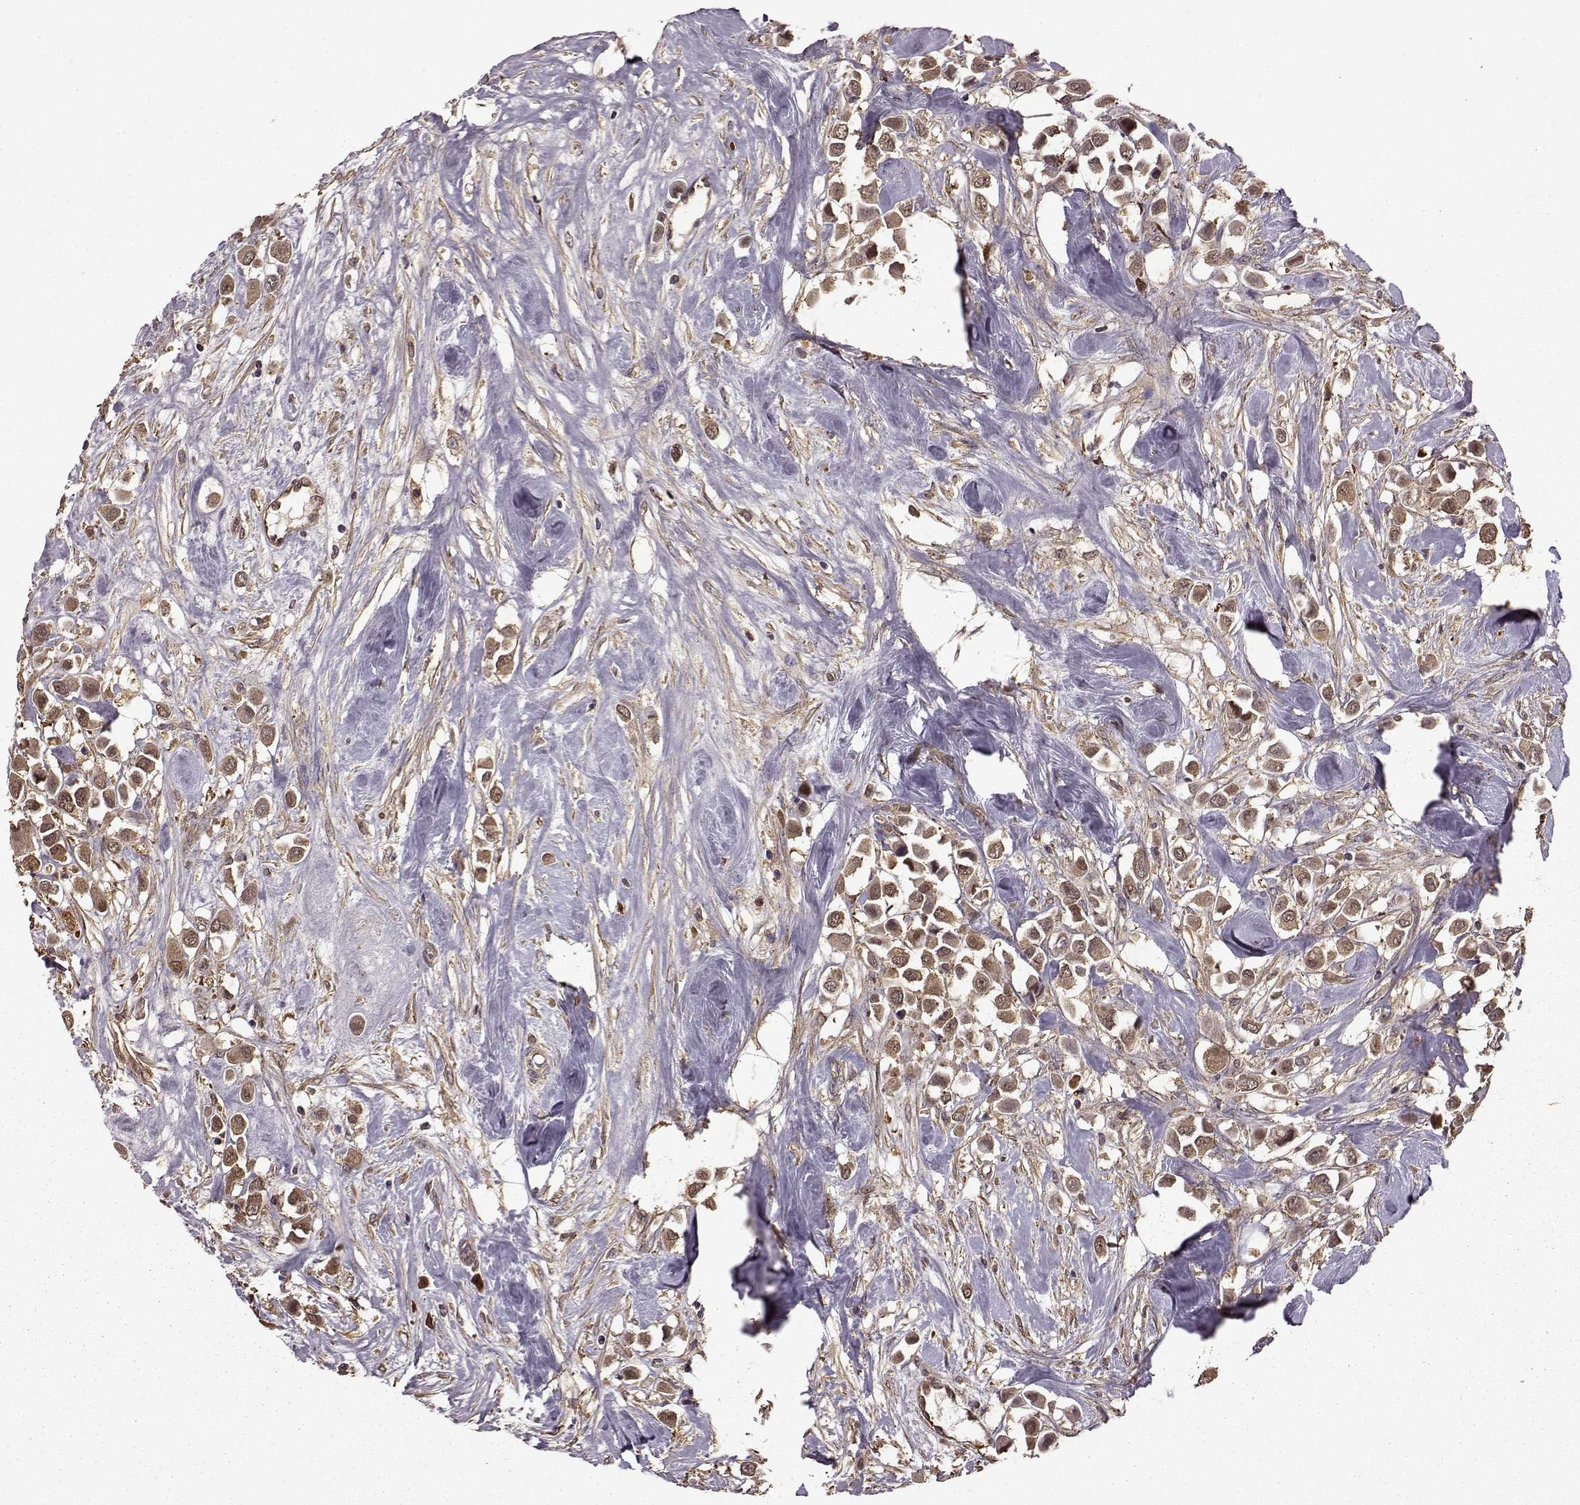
{"staining": {"intensity": "moderate", "quantity": ">75%", "location": "cytoplasmic/membranous"}, "tissue": "breast cancer", "cell_type": "Tumor cells", "image_type": "cancer", "snomed": [{"axis": "morphology", "description": "Duct carcinoma"}, {"axis": "topography", "description": "Breast"}], "caption": "Immunohistochemical staining of human breast cancer demonstrates medium levels of moderate cytoplasmic/membranous protein positivity in about >75% of tumor cells.", "gene": "NME1-NME2", "patient": {"sex": "female", "age": 61}}